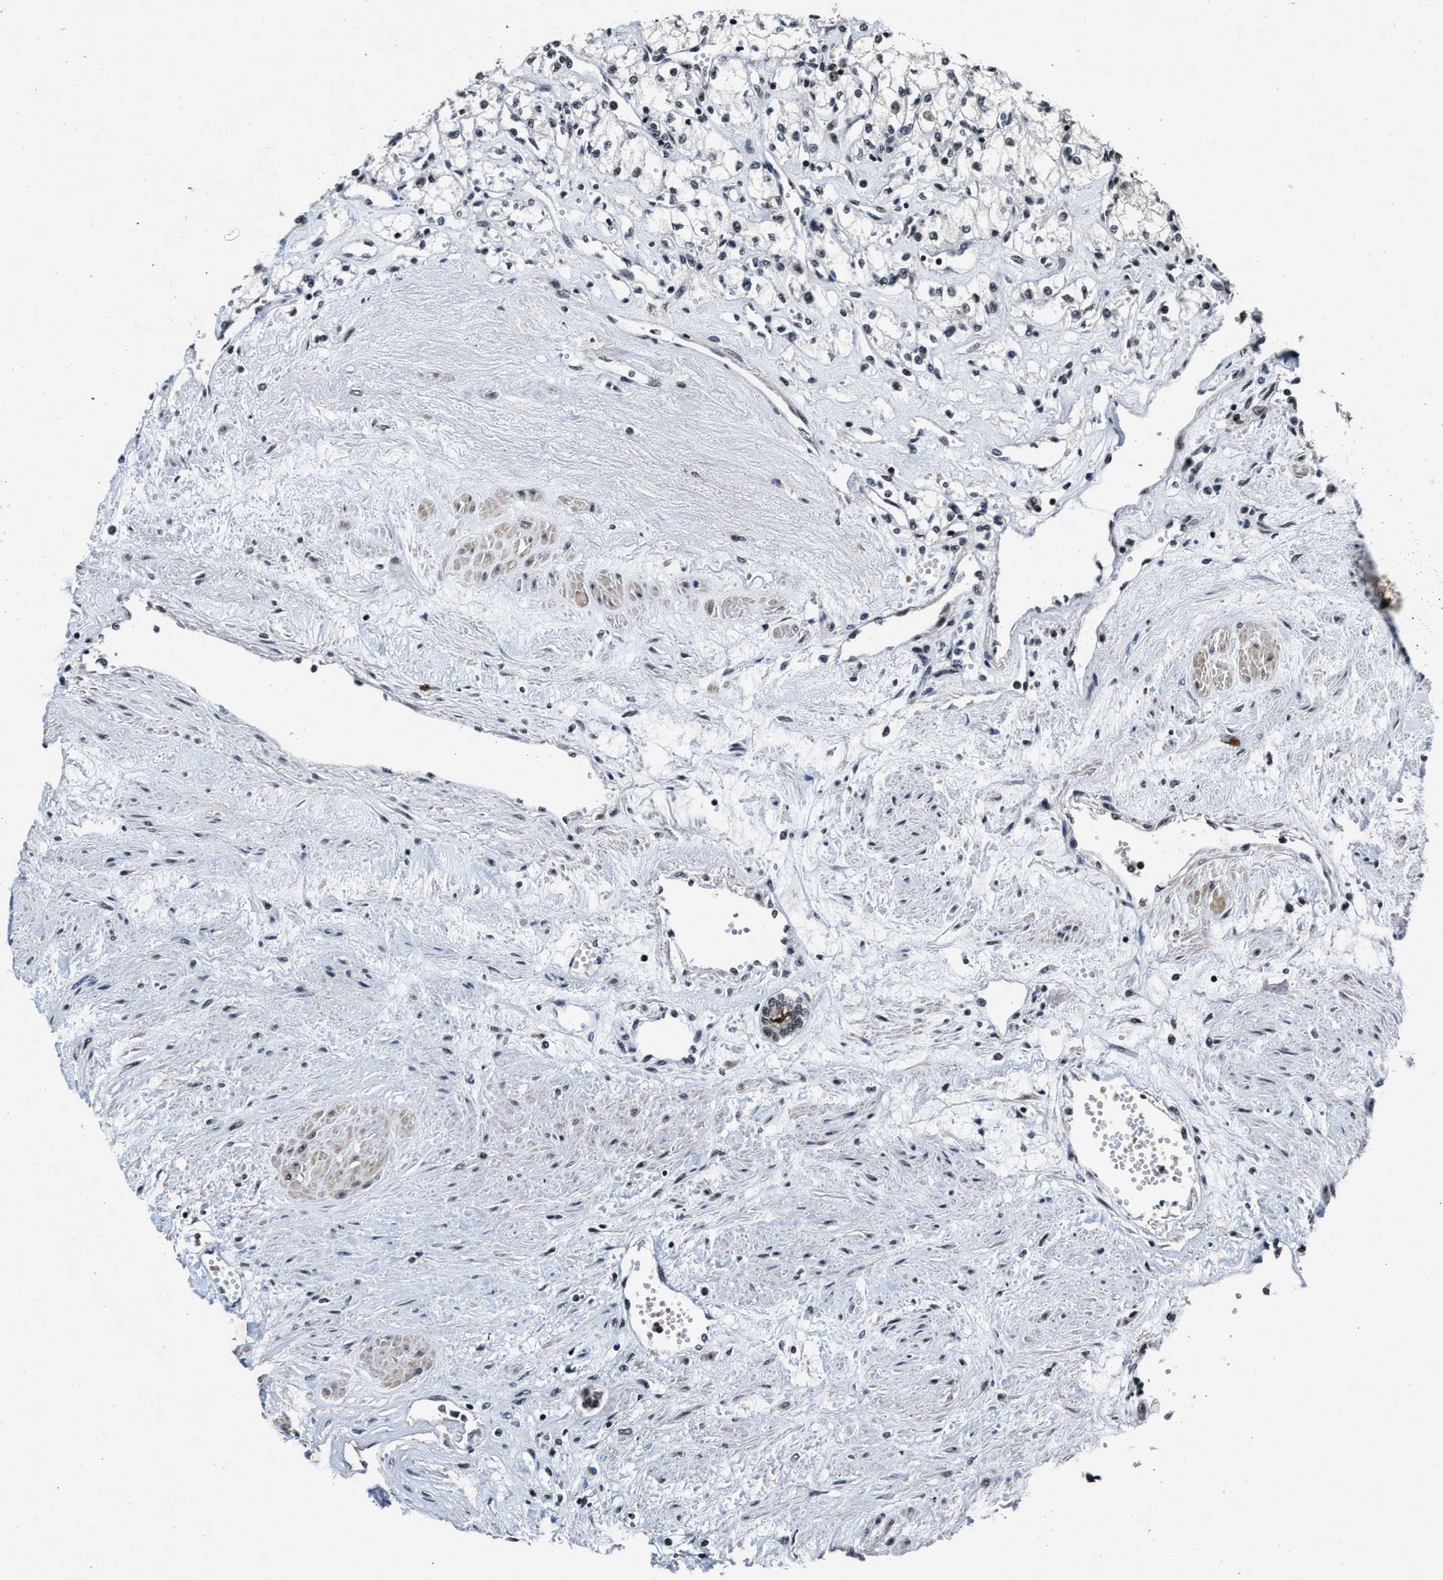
{"staining": {"intensity": "weak", "quantity": "25%-75%", "location": "nuclear"}, "tissue": "renal cancer", "cell_type": "Tumor cells", "image_type": "cancer", "snomed": [{"axis": "morphology", "description": "Adenocarcinoma, NOS"}, {"axis": "topography", "description": "Kidney"}], "caption": "The immunohistochemical stain highlights weak nuclear positivity in tumor cells of renal cancer tissue.", "gene": "ZNF233", "patient": {"sex": "male", "age": 59}}